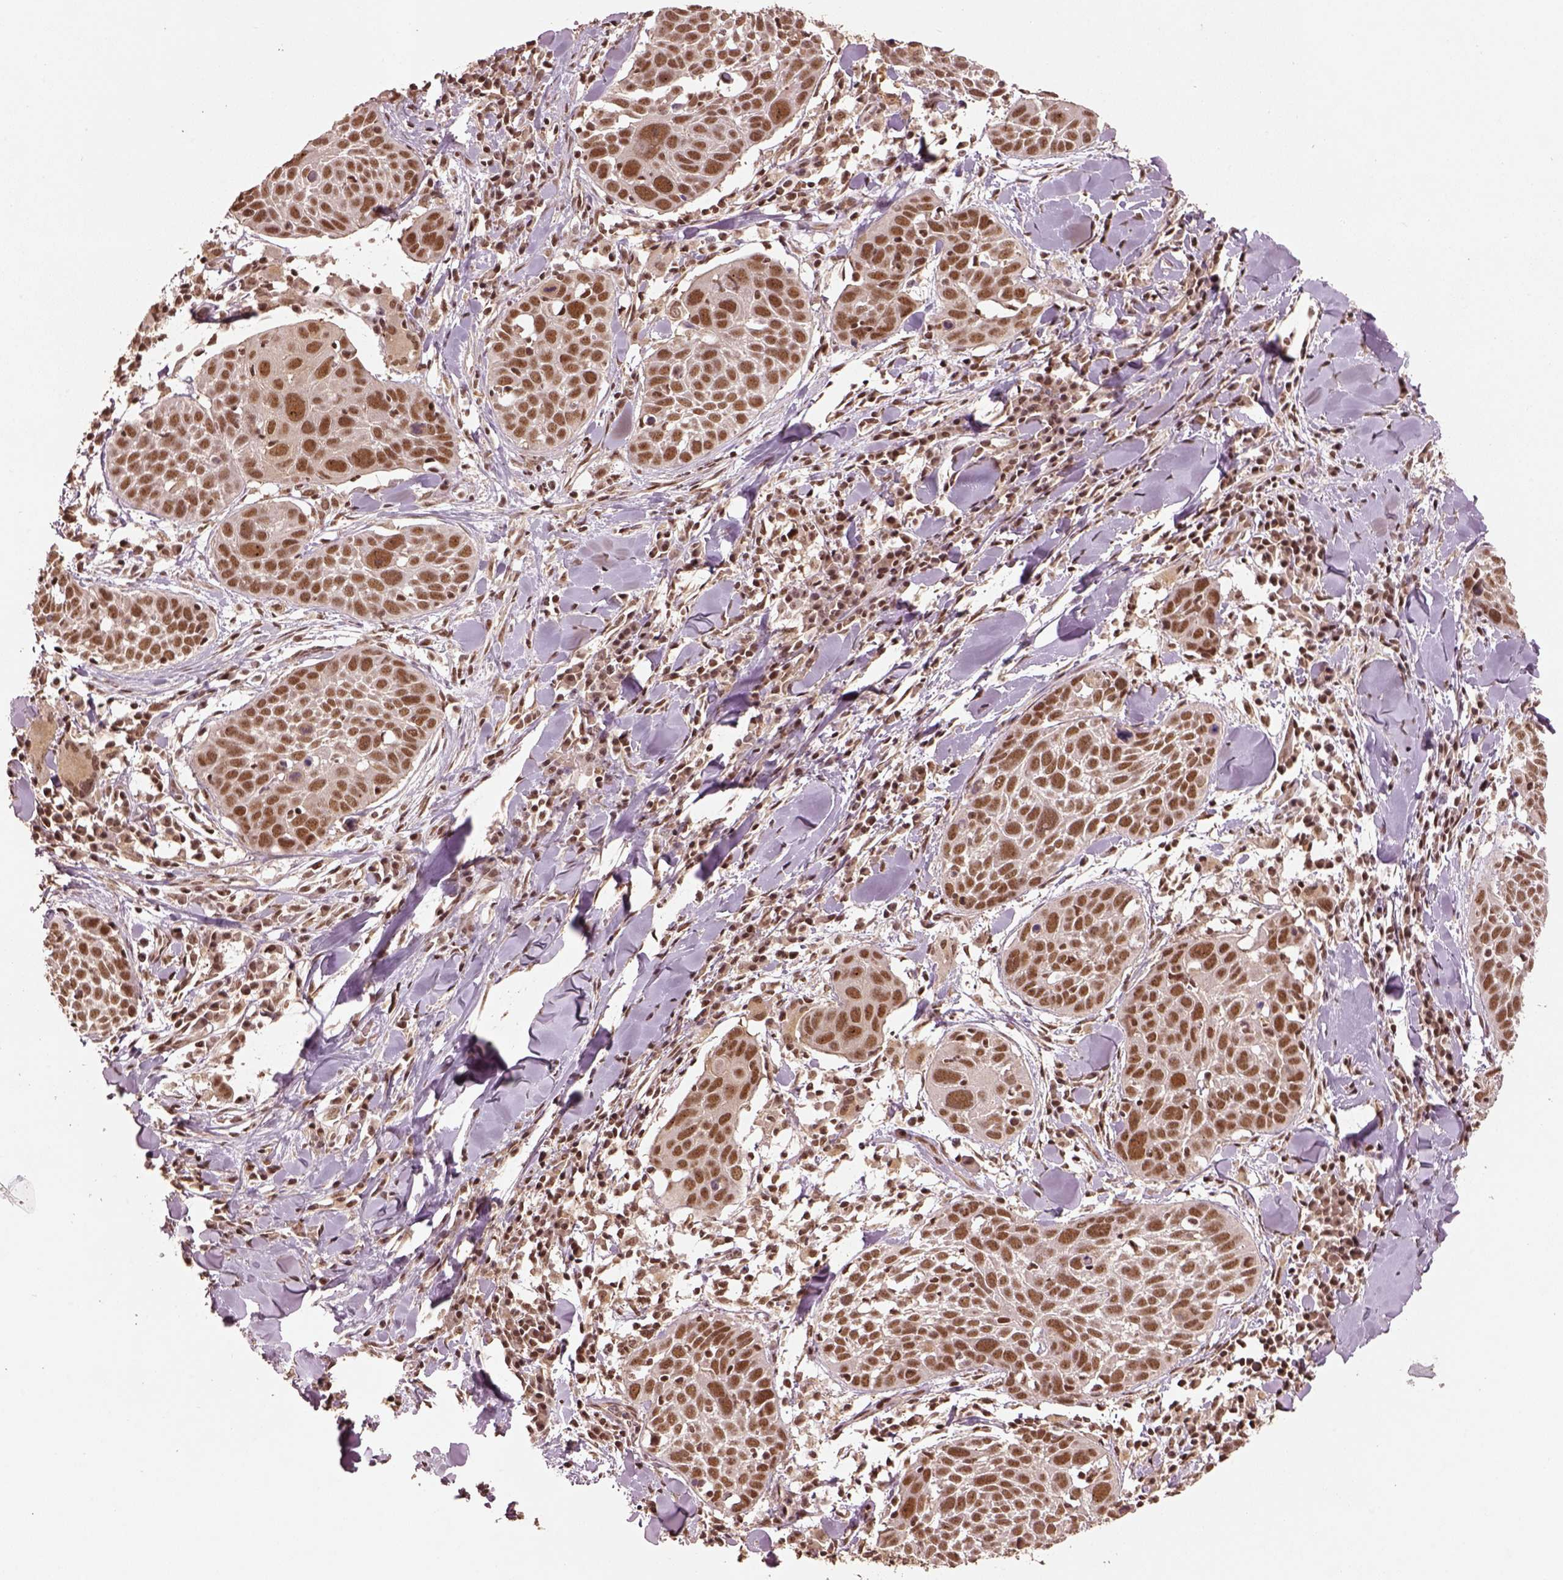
{"staining": {"intensity": "moderate", "quantity": ">75%", "location": "nuclear"}, "tissue": "lung cancer", "cell_type": "Tumor cells", "image_type": "cancer", "snomed": [{"axis": "morphology", "description": "Squamous cell carcinoma, NOS"}, {"axis": "topography", "description": "Lung"}], "caption": "DAB (3,3'-diaminobenzidine) immunohistochemical staining of squamous cell carcinoma (lung) shows moderate nuclear protein staining in approximately >75% of tumor cells. The staining was performed using DAB (3,3'-diaminobenzidine) to visualize the protein expression in brown, while the nuclei were stained in blue with hematoxylin (Magnification: 20x).", "gene": "BRD9", "patient": {"sex": "male", "age": 57}}